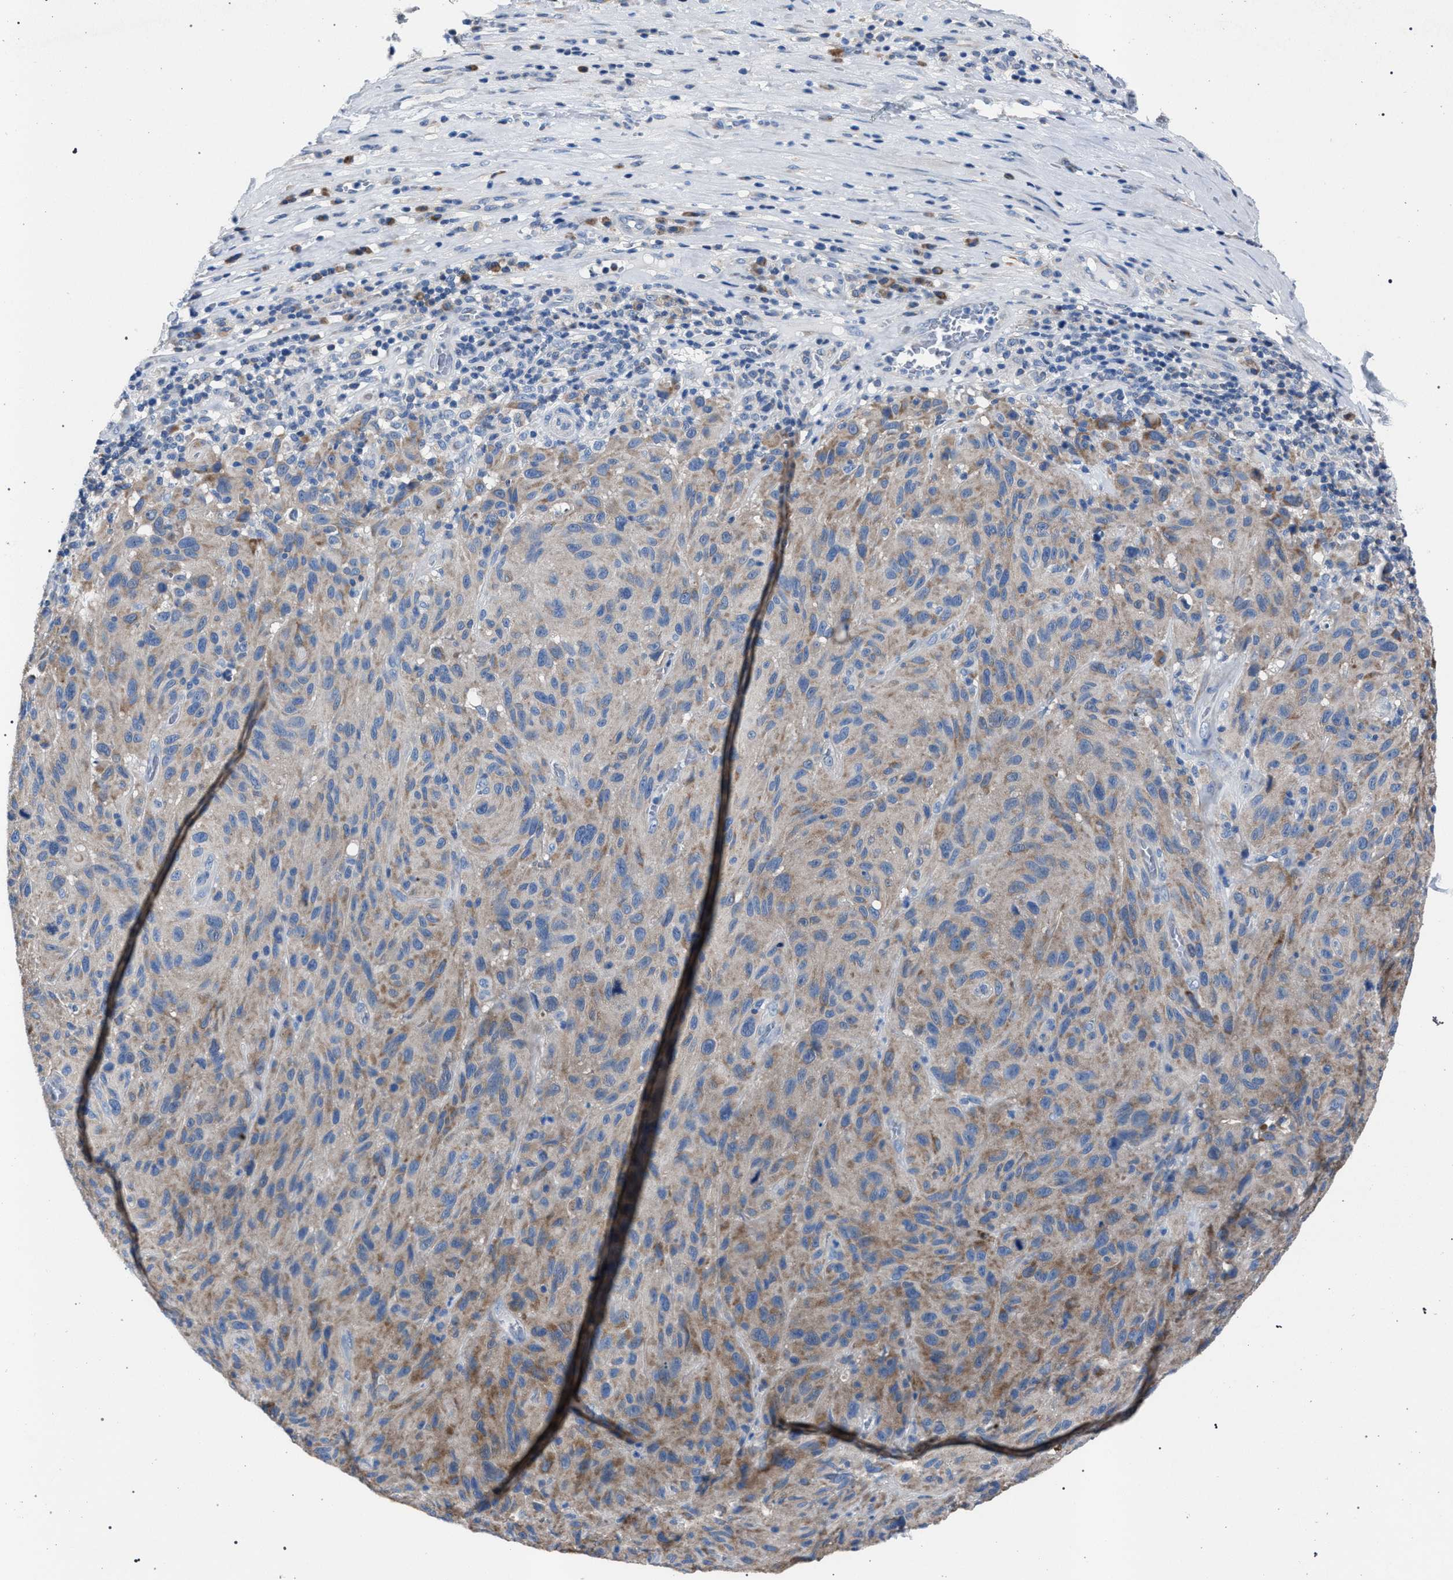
{"staining": {"intensity": "weak", "quantity": "25%-75%", "location": "cytoplasmic/membranous"}, "tissue": "melanoma", "cell_type": "Tumor cells", "image_type": "cancer", "snomed": [{"axis": "morphology", "description": "Malignant melanoma, NOS"}, {"axis": "topography", "description": "Skin"}], "caption": "Malignant melanoma tissue displays weak cytoplasmic/membranous expression in approximately 25%-75% of tumor cells, visualized by immunohistochemistry. (DAB (3,3'-diaminobenzidine) IHC, brown staining for protein, blue staining for nuclei).", "gene": "CRYZ", "patient": {"sex": "male", "age": 66}}